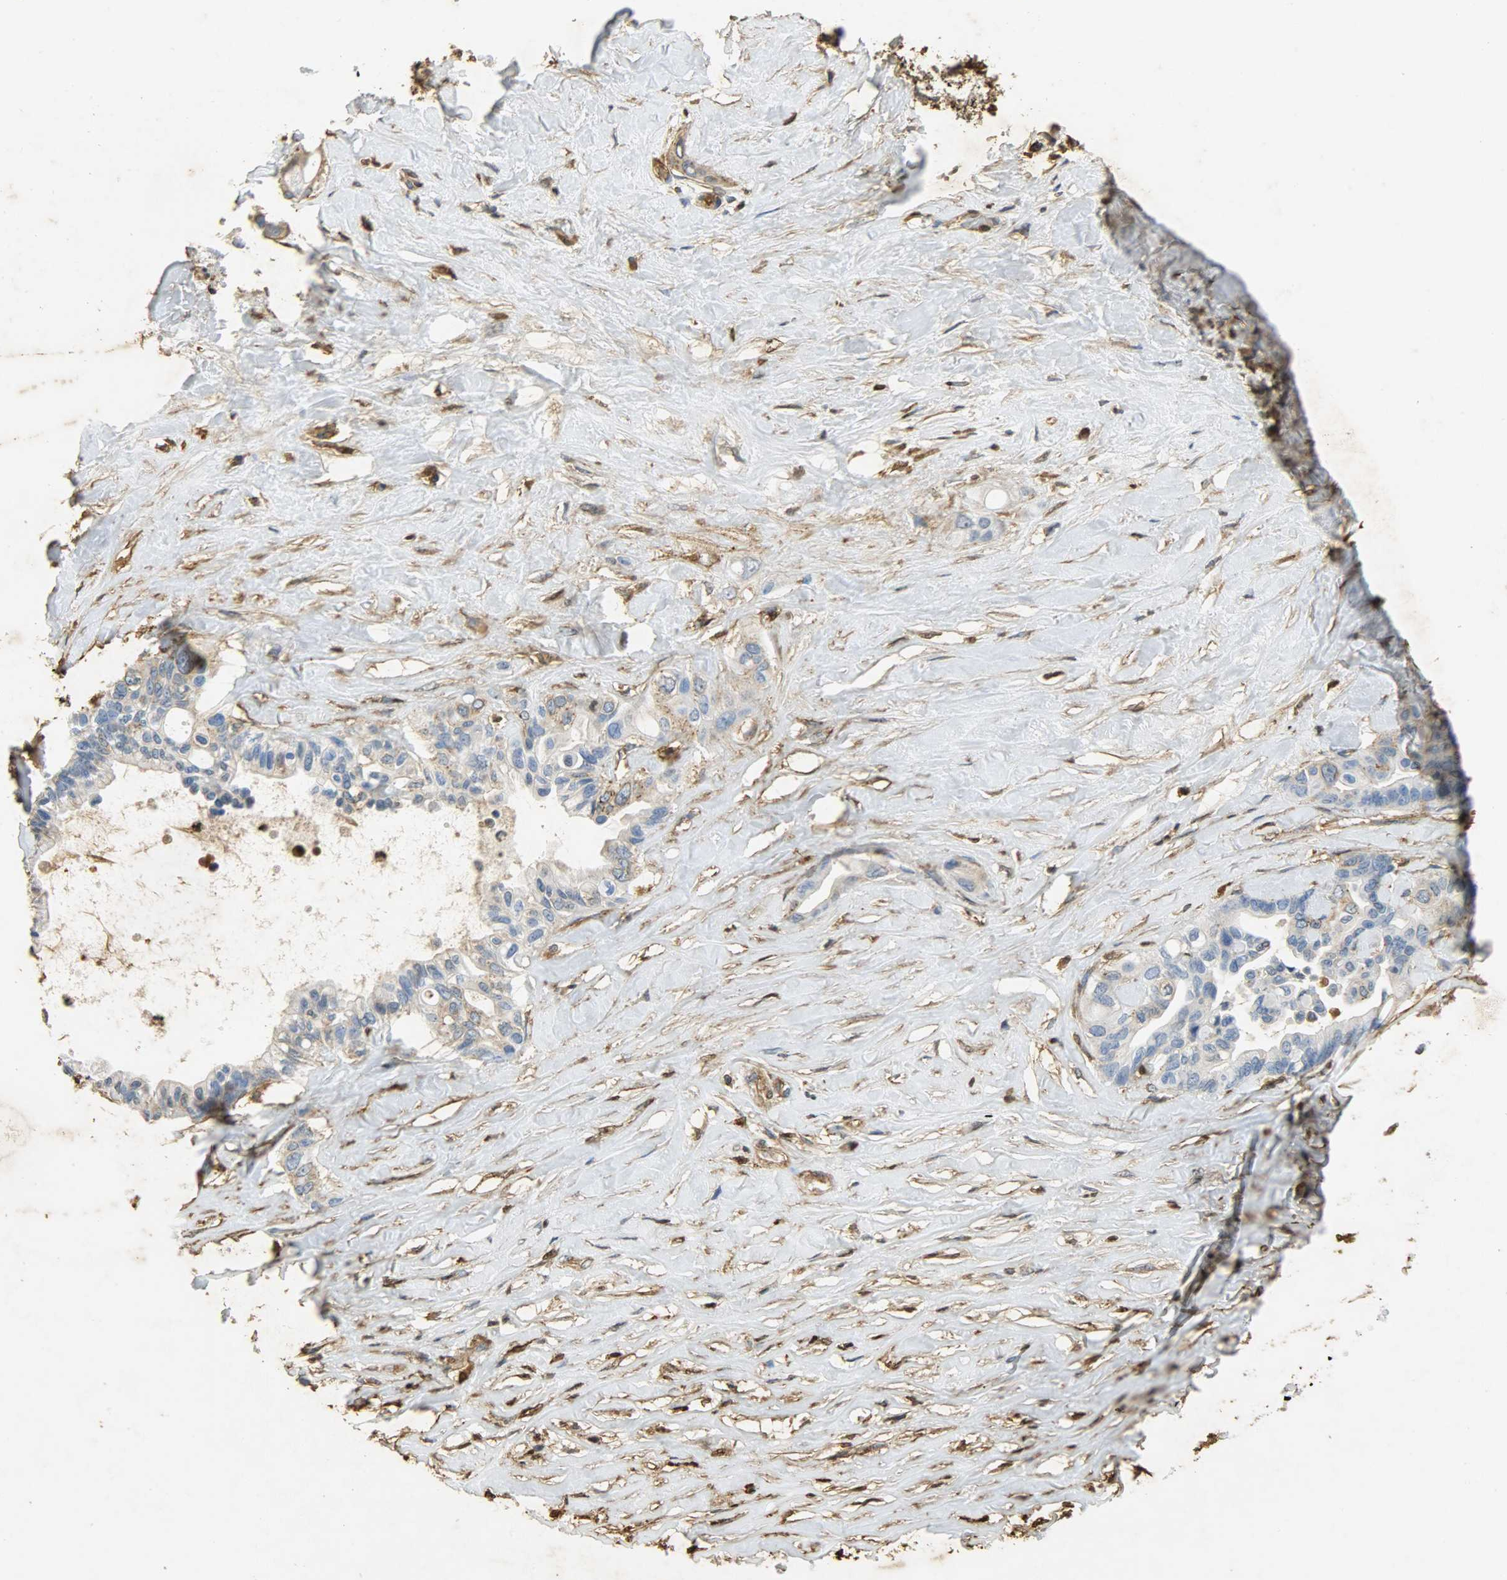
{"staining": {"intensity": "negative", "quantity": "none", "location": "none"}, "tissue": "liver cancer", "cell_type": "Tumor cells", "image_type": "cancer", "snomed": [{"axis": "morphology", "description": "Cholangiocarcinoma"}, {"axis": "topography", "description": "Liver"}], "caption": "A high-resolution micrograph shows IHC staining of liver cancer, which displays no significant staining in tumor cells.", "gene": "ANXA6", "patient": {"sex": "female", "age": 67}}